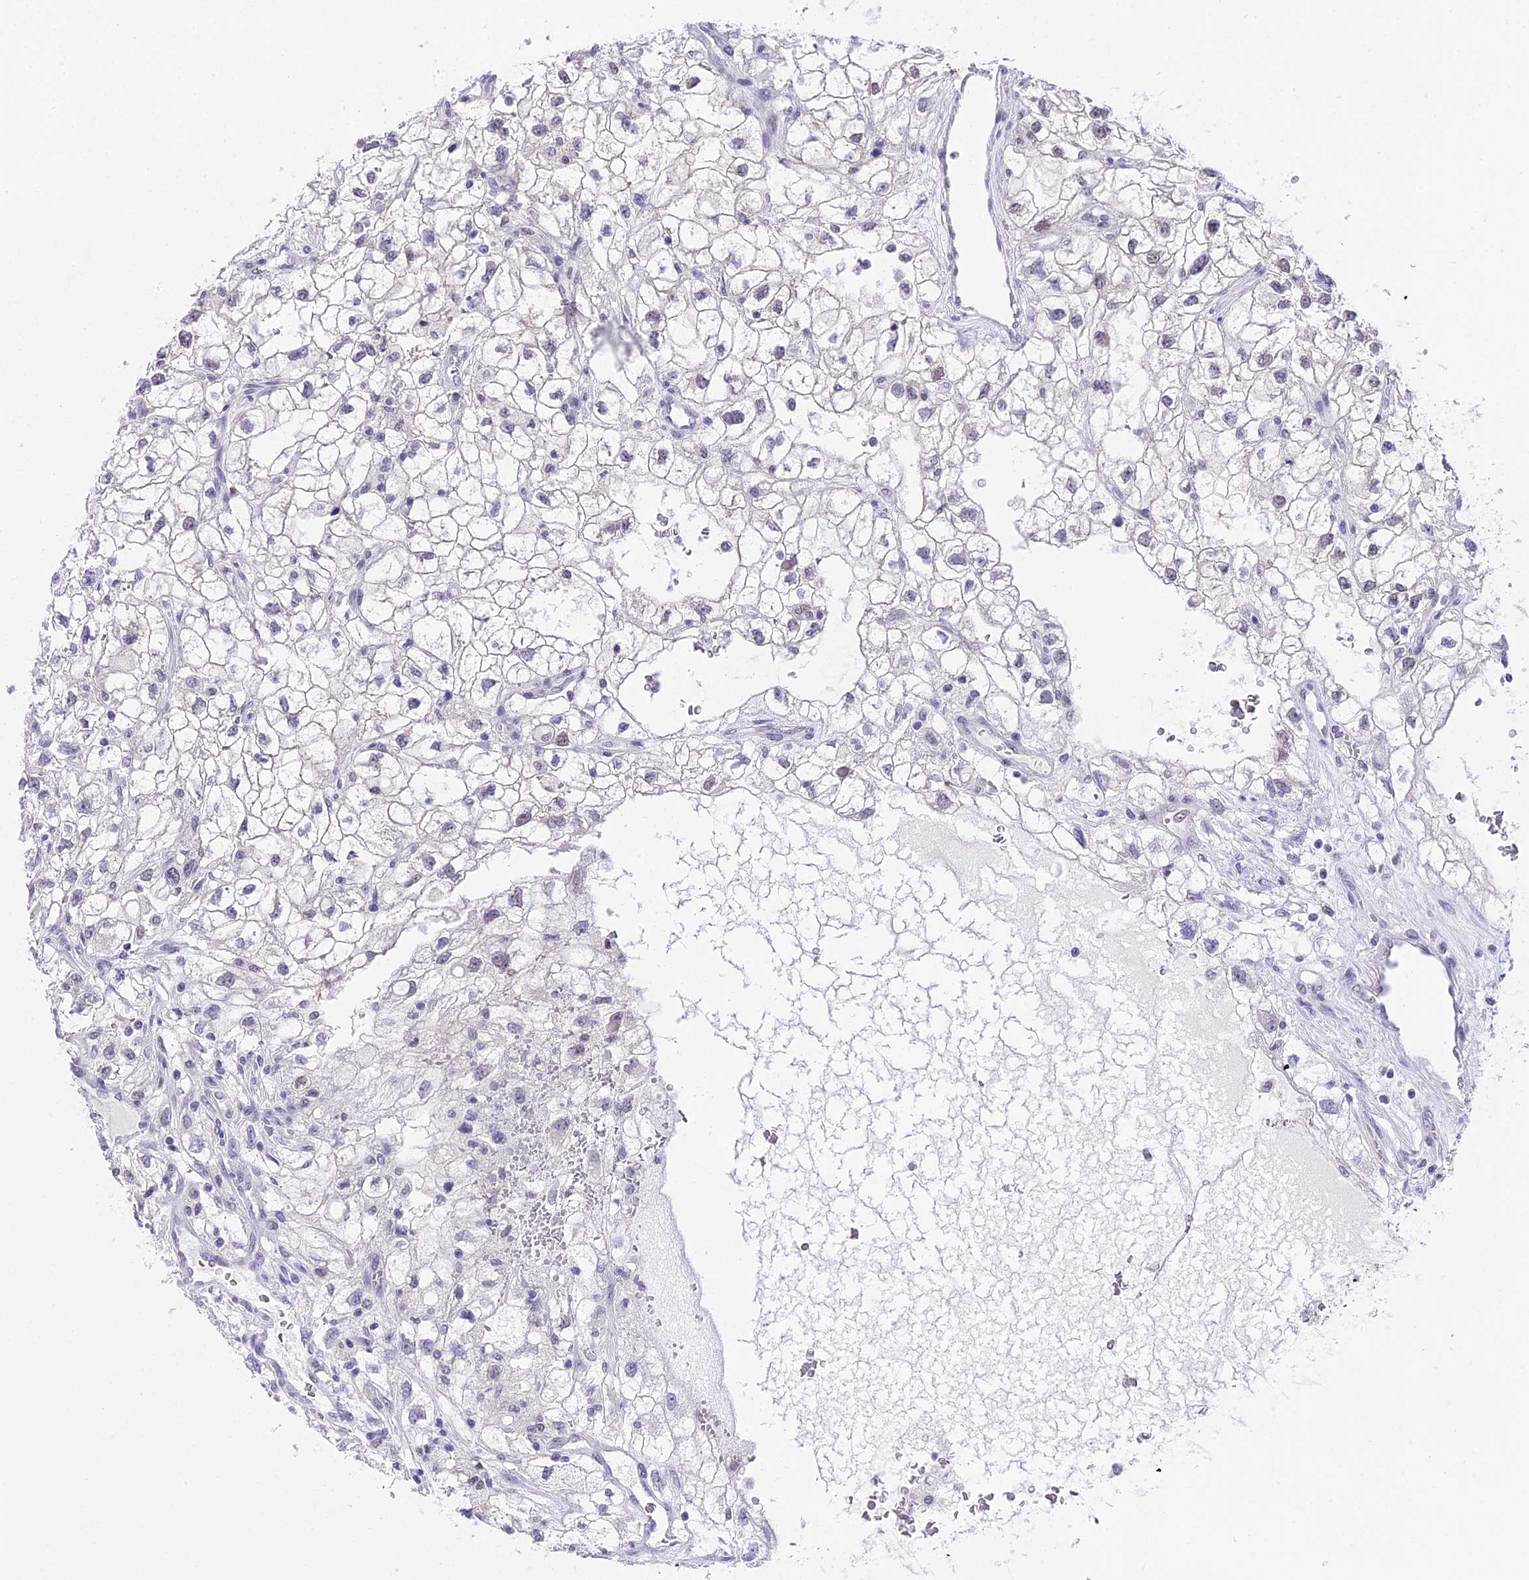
{"staining": {"intensity": "negative", "quantity": "none", "location": "none"}, "tissue": "renal cancer", "cell_type": "Tumor cells", "image_type": "cancer", "snomed": [{"axis": "morphology", "description": "Adenocarcinoma, NOS"}, {"axis": "topography", "description": "Kidney"}], "caption": "Renal adenocarcinoma was stained to show a protein in brown. There is no significant positivity in tumor cells.", "gene": "MAT2A", "patient": {"sex": "male", "age": 59}}